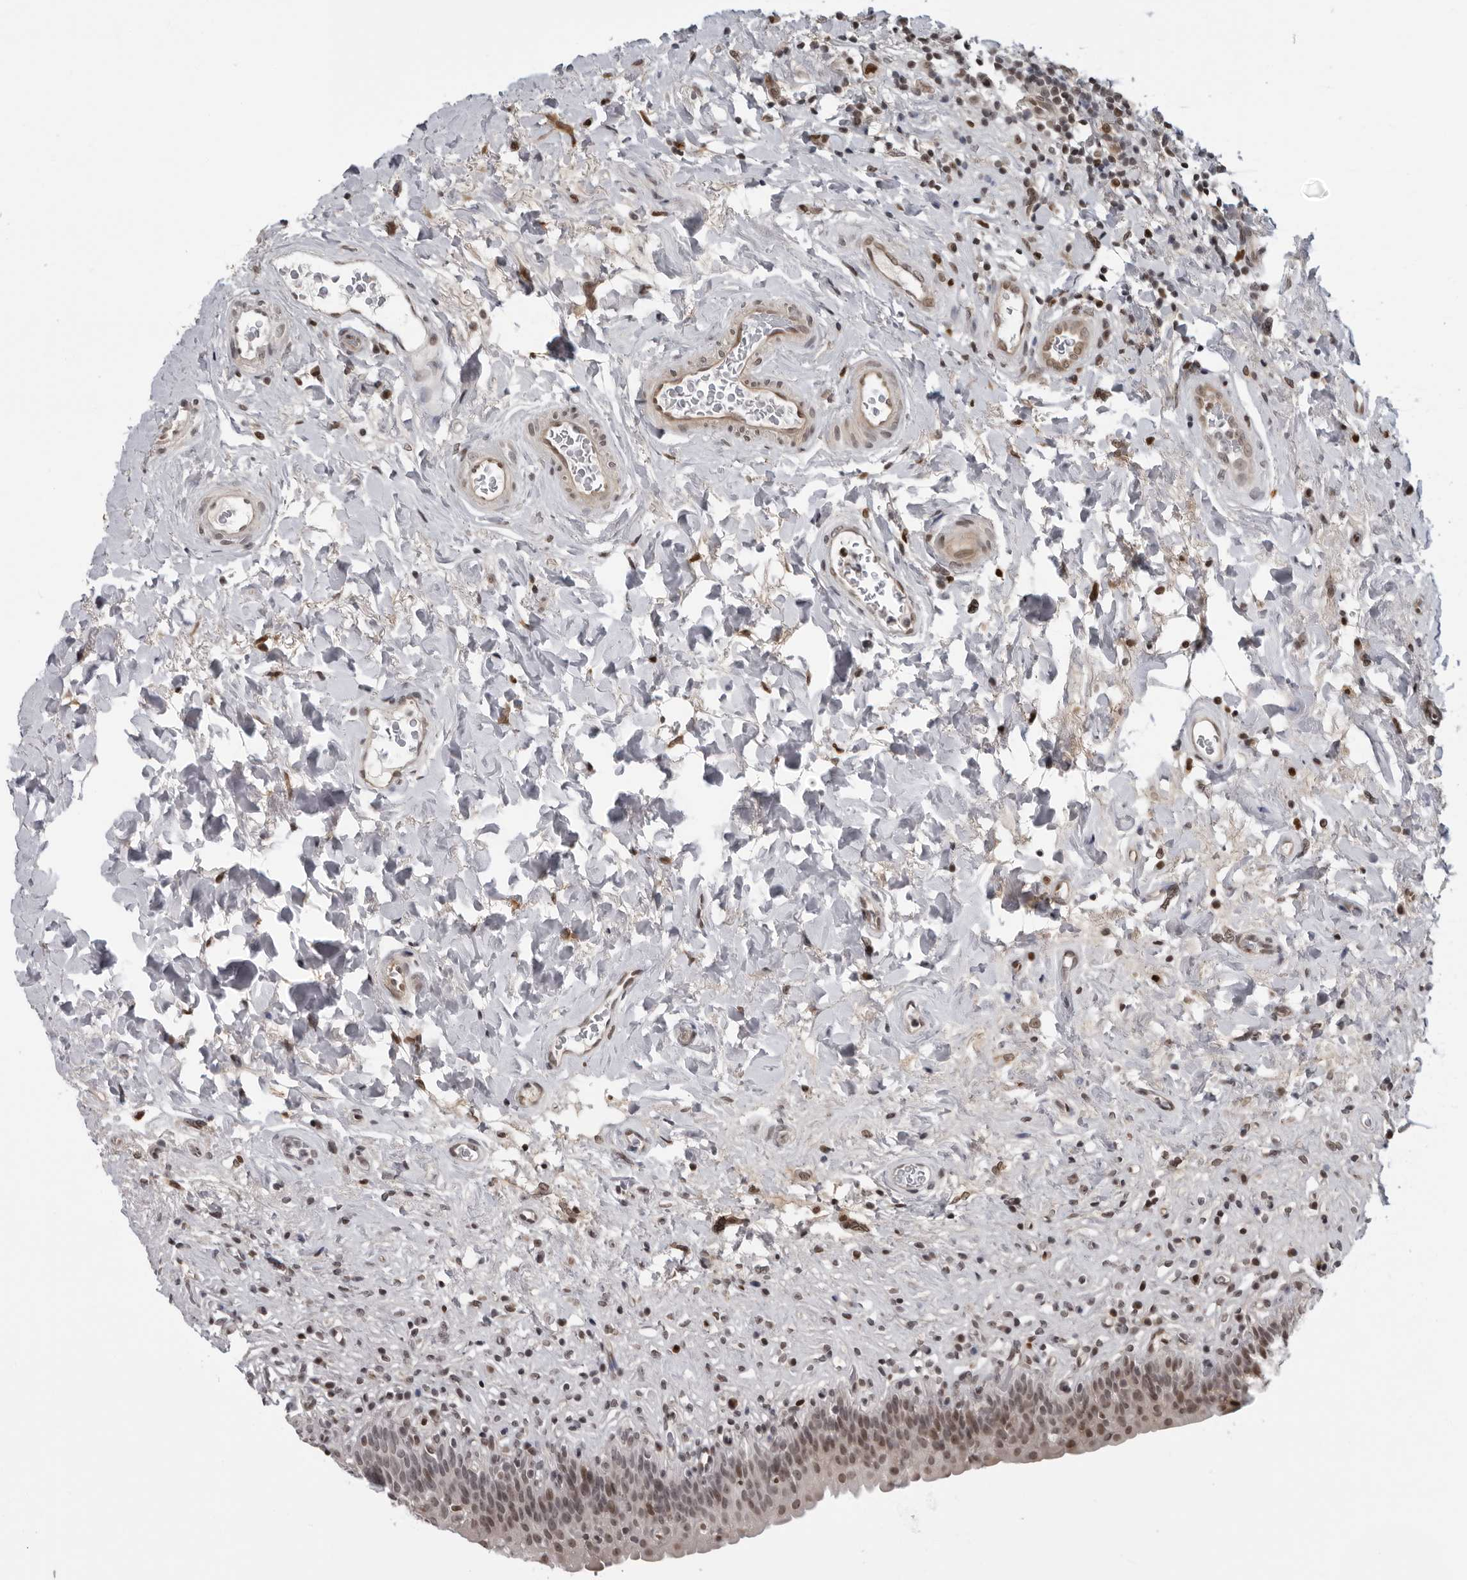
{"staining": {"intensity": "moderate", "quantity": ">75%", "location": "nuclear"}, "tissue": "urinary bladder", "cell_type": "Urothelial cells", "image_type": "normal", "snomed": [{"axis": "morphology", "description": "Normal tissue, NOS"}, {"axis": "topography", "description": "Urinary bladder"}], "caption": "A high-resolution micrograph shows immunohistochemistry (IHC) staining of normal urinary bladder, which reveals moderate nuclear staining in about >75% of urothelial cells.", "gene": "MAF", "patient": {"sex": "male", "age": 83}}